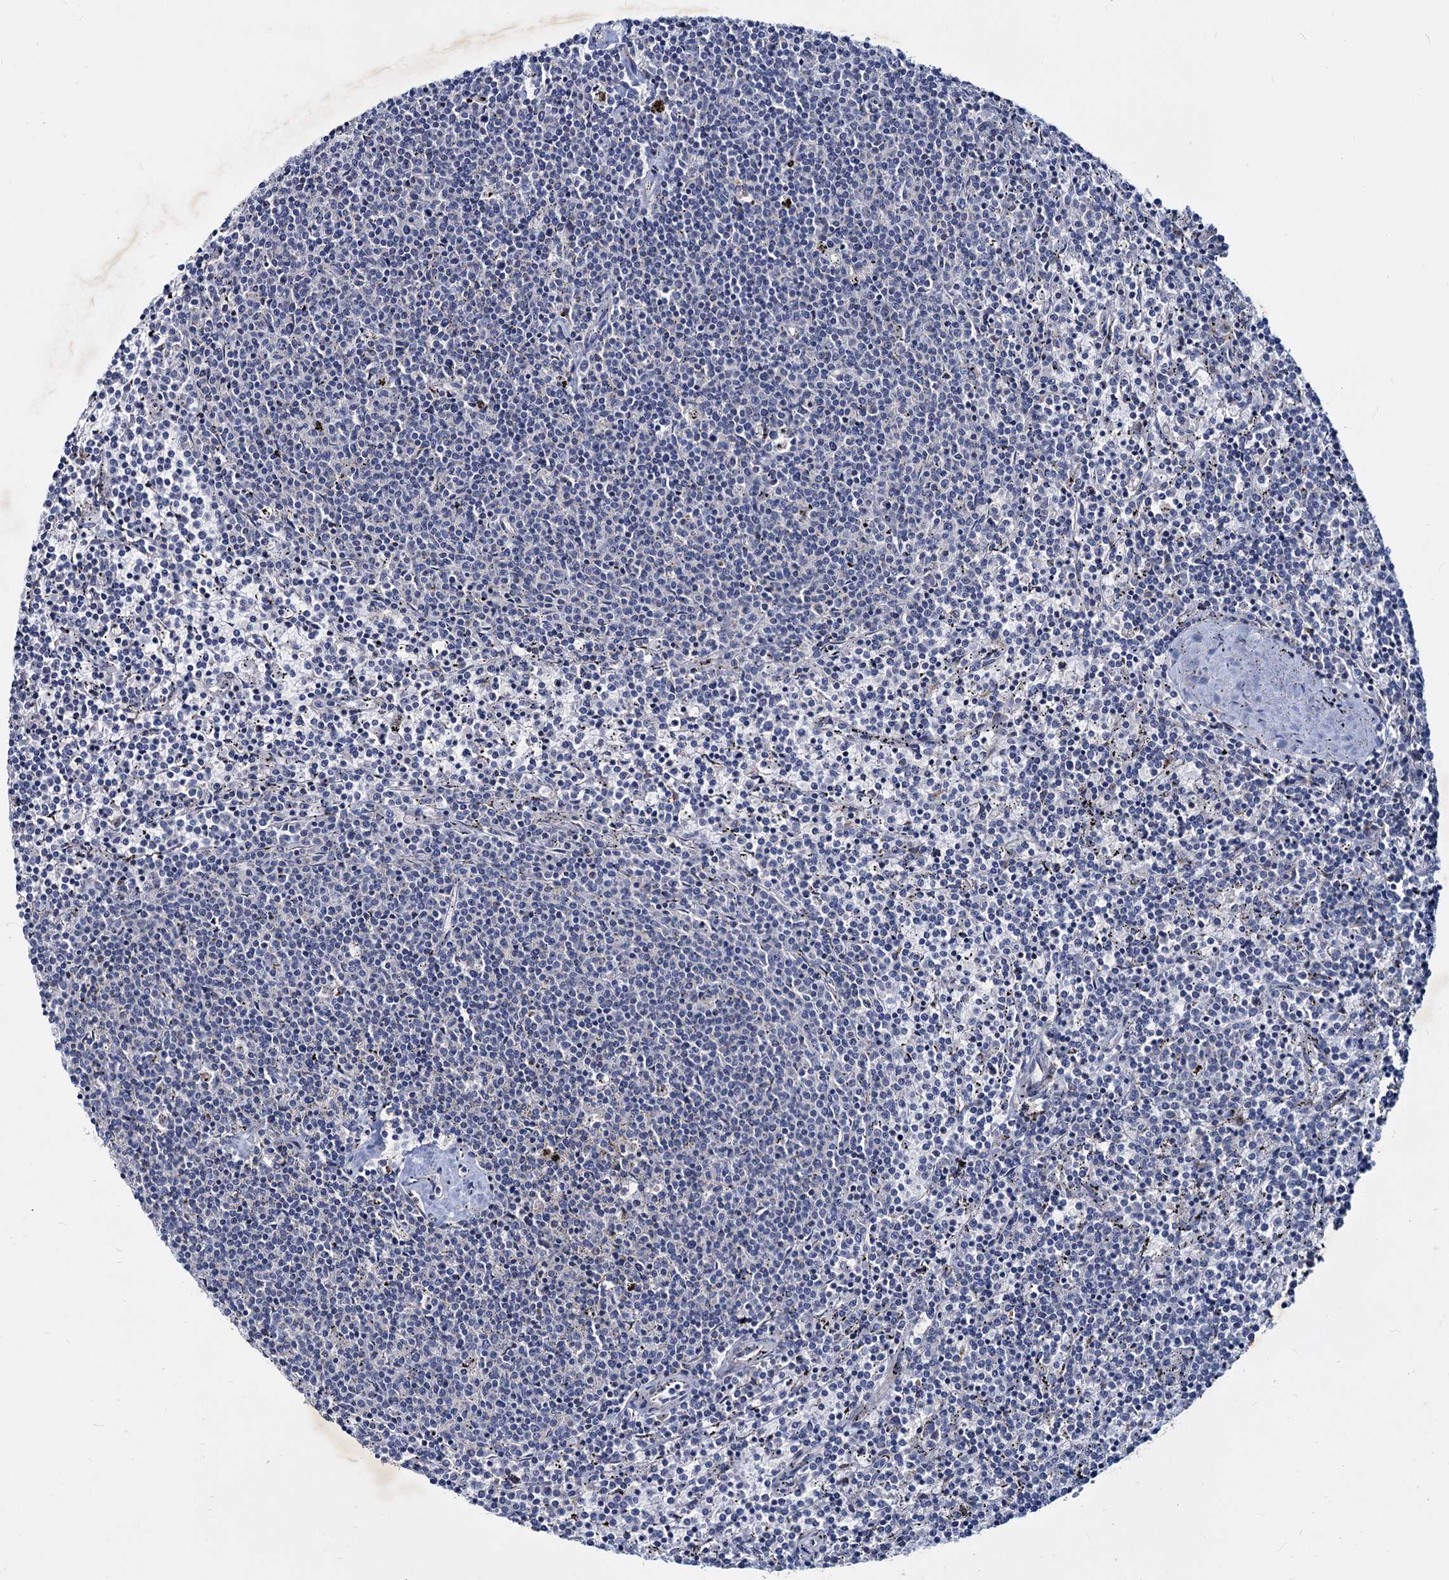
{"staining": {"intensity": "negative", "quantity": "none", "location": "none"}, "tissue": "lymphoma", "cell_type": "Tumor cells", "image_type": "cancer", "snomed": [{"axis": "morphology", "description": "Malignant lymphoma, non-Hodgkin's type, Low grade"}, {"axis": "topography", "description": "Spleen"}], "caption": "Image shows no protein staining in tumor cells of lymphoma tissue. The staining was performed using DAB to visualize the protein expression in brown, while the nuclei were stained in blue with hematoxylin (Magnification: 20x).", "gene": "AGBL4", "patient": {"sex": "female", "age": 50}}